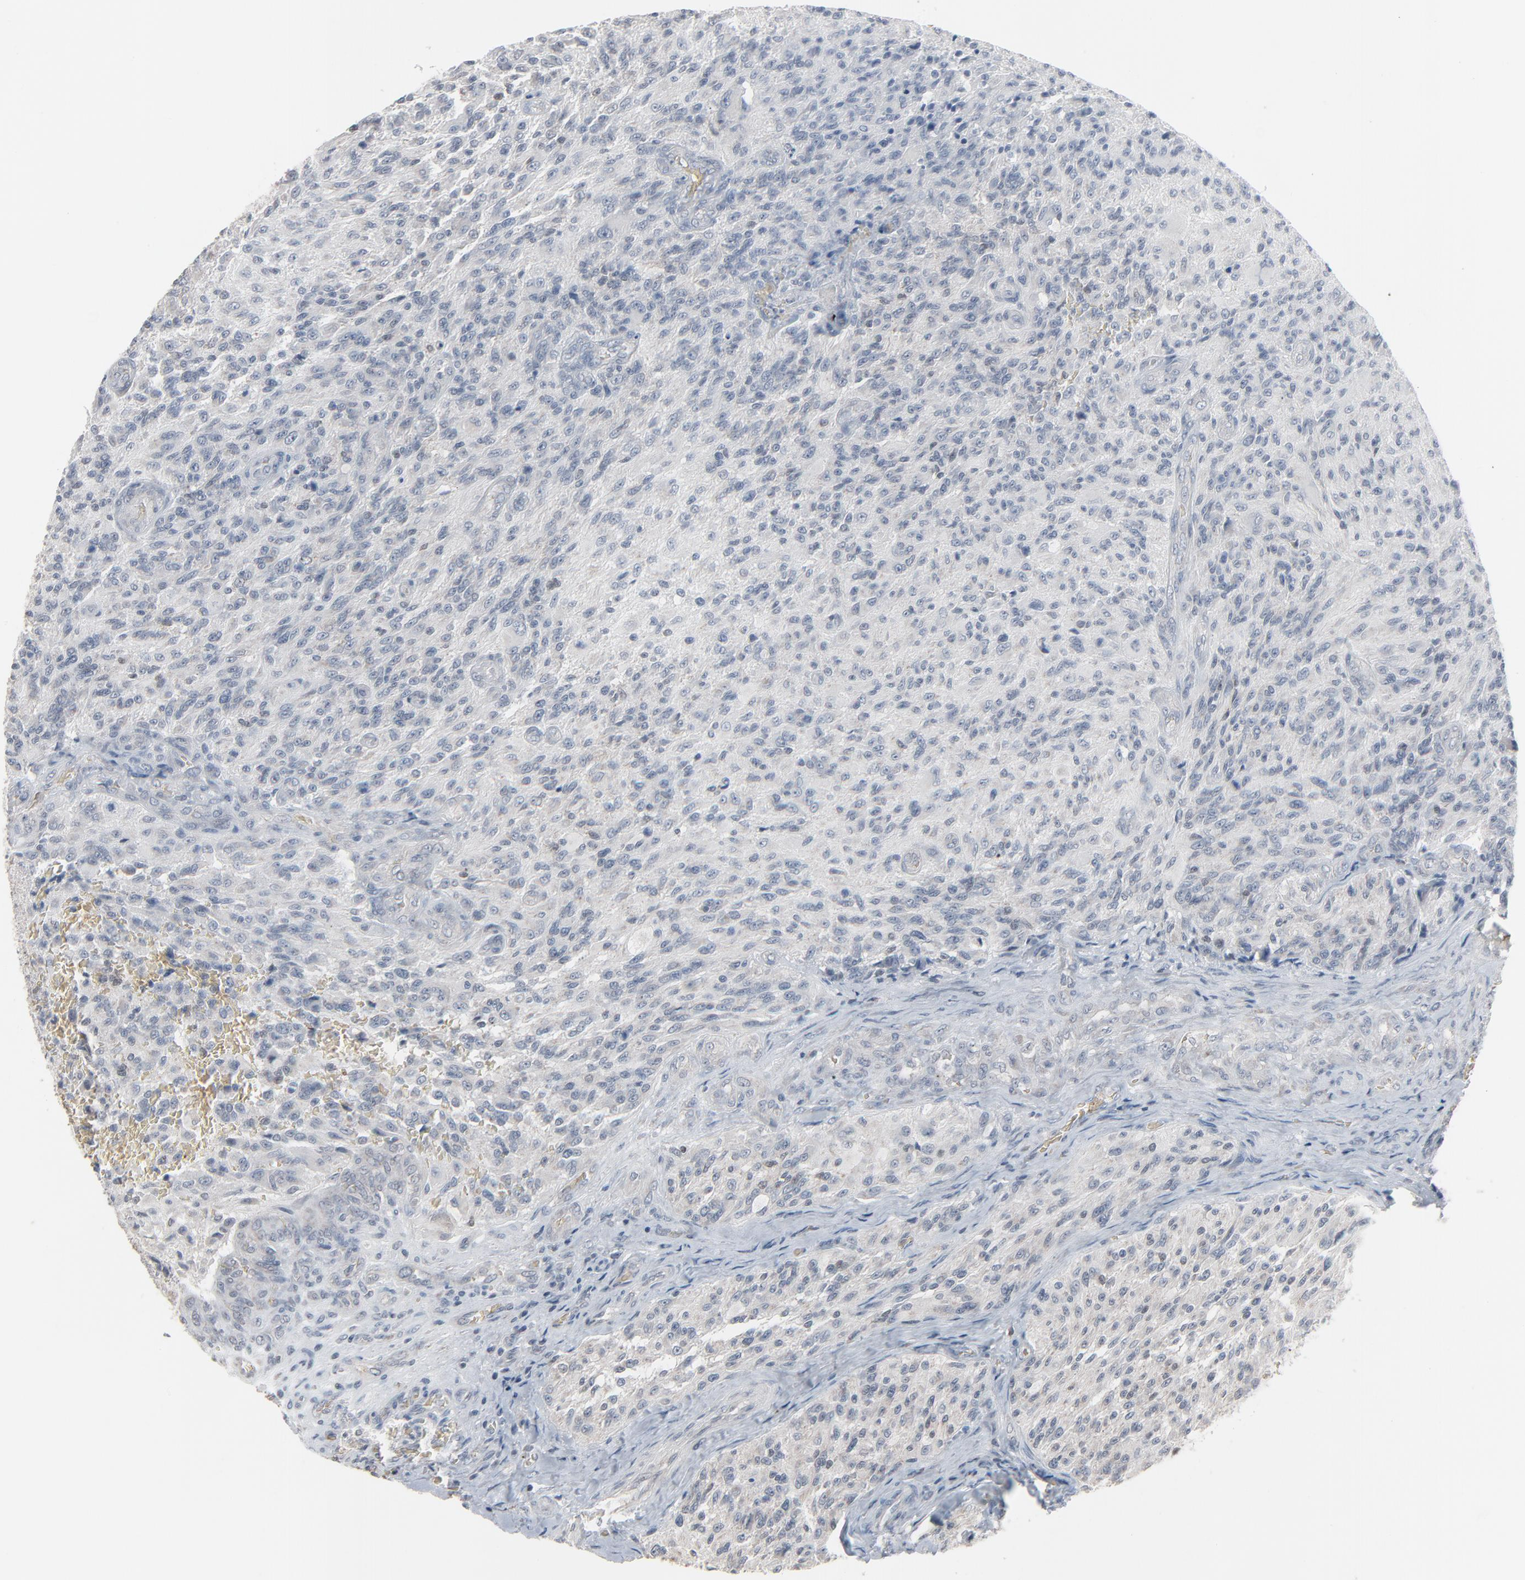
{"staining": {"intensity": "negative", "quantity": "none", "location": "none"}, "tissue": "glioma", "cell_type": "Tumor cells", "image_type": "cancer", "snomed": [{"axis": "morphology", "description": "Normal tissue, NOS"}, {"axis": "morphology", "description": "Glioma, malignant, High grade"}, {"axis": "topography", "description": "Cerebral cortex"}], "caption": "Glioma stained for a protein using IHC shows no staining tumor cells.", "gene": "SAGE1", "patient": {"sex": "male", "age": 56}}